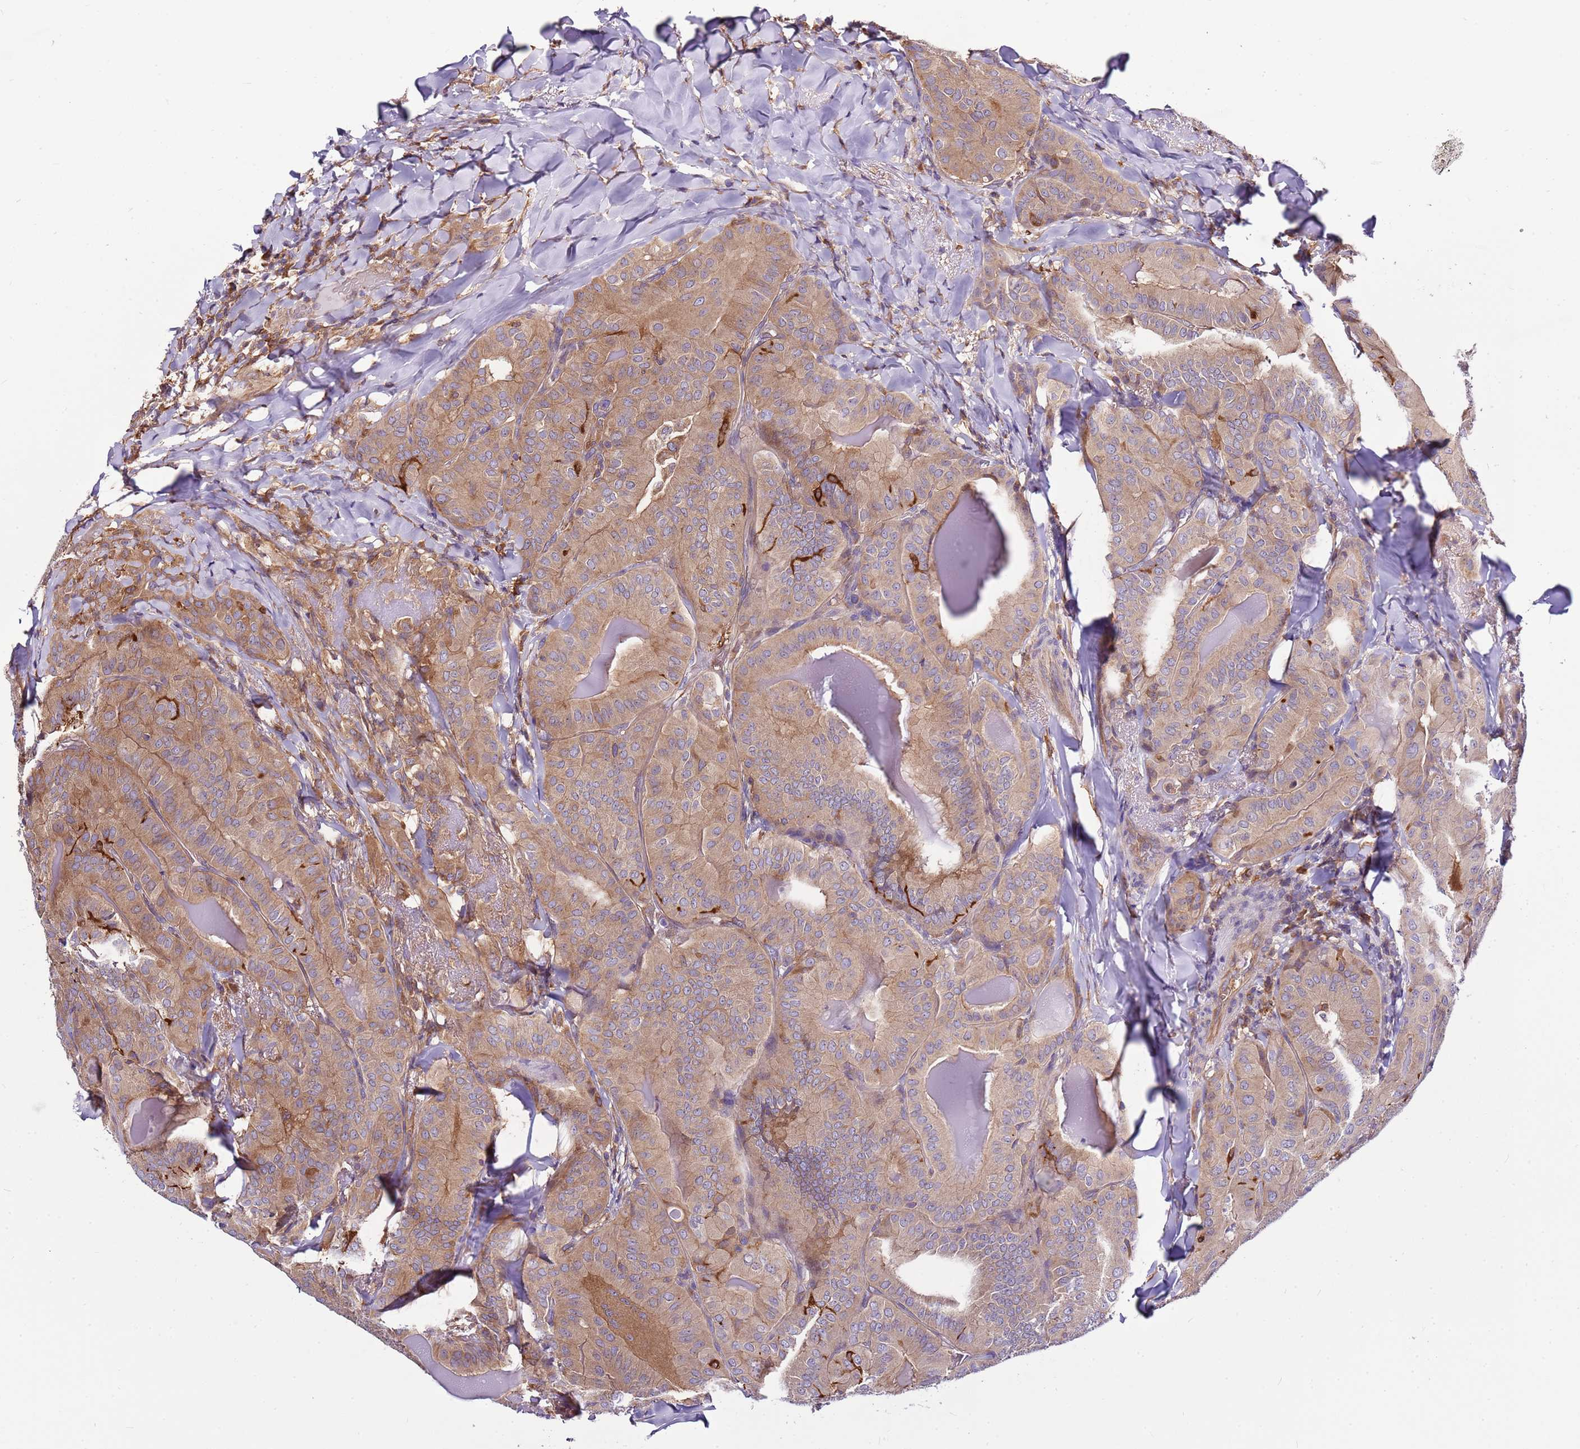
{"staining": {"intensity": "weak", "quantity": "25%-75%", "location": "cytoplasmic/membranous"}, "tissue": "thyroid cancer", "cell_type": "Tumor cells", "image_type": "cancer", "snomed": [{"axis": "morphology", "description": "Papillary adenocarcinoma, NOS"}, {"axis": "topography", "description": "Thyroid gland"}], "caption": "The image demonstrates a brown stain indicating the presence of a protein in the cytoplasmic/membranous of tumor cells in thyroid cancer.", "gene": "ATXN2L", "patient": {"sex": "female", "age": 68}}